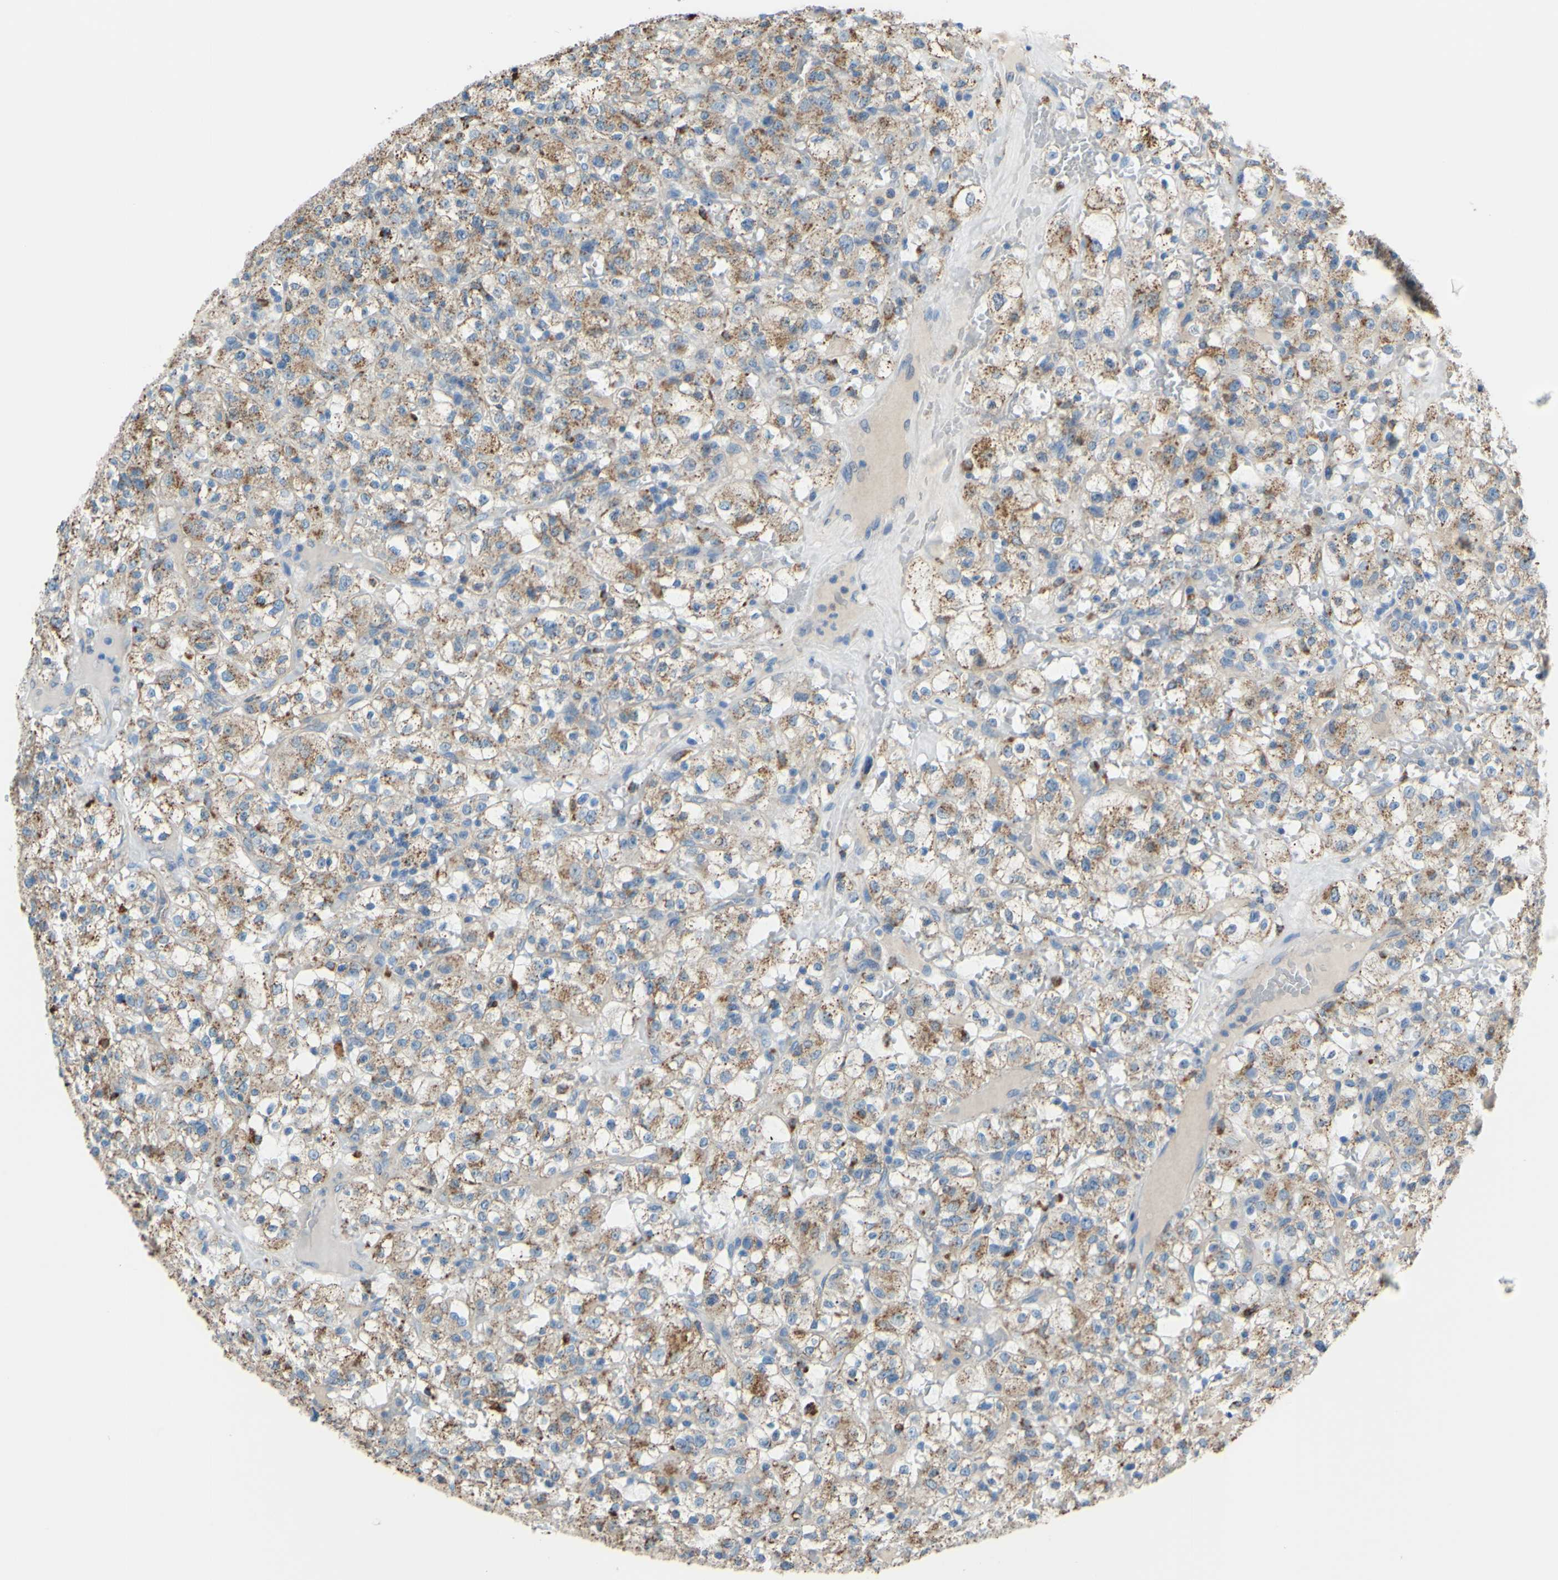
{"staining": {"intensity": "moderate", "quantity": ">75%", "location": "cytoplasmic/membranous"}, "tissue": "renal cancer", "cell_type": "Tumor cells", "image_type": "cancer", "snomed": [{"axis": "morphology", "description": "Normal tissue, NOS"}, {"axis": "morphology", "description": "Adenocarcinoma, NOS"}, {"axis": "topography", "description": "Kidney"}], "caption": "Human renal adenocarcinoma stained with a brown dye shows moderate cytoplasmic/membranous positive expression in about >75% of tumor cells.", "gene": "CTSD", "patient": {"sex": "female", "age": 72}}